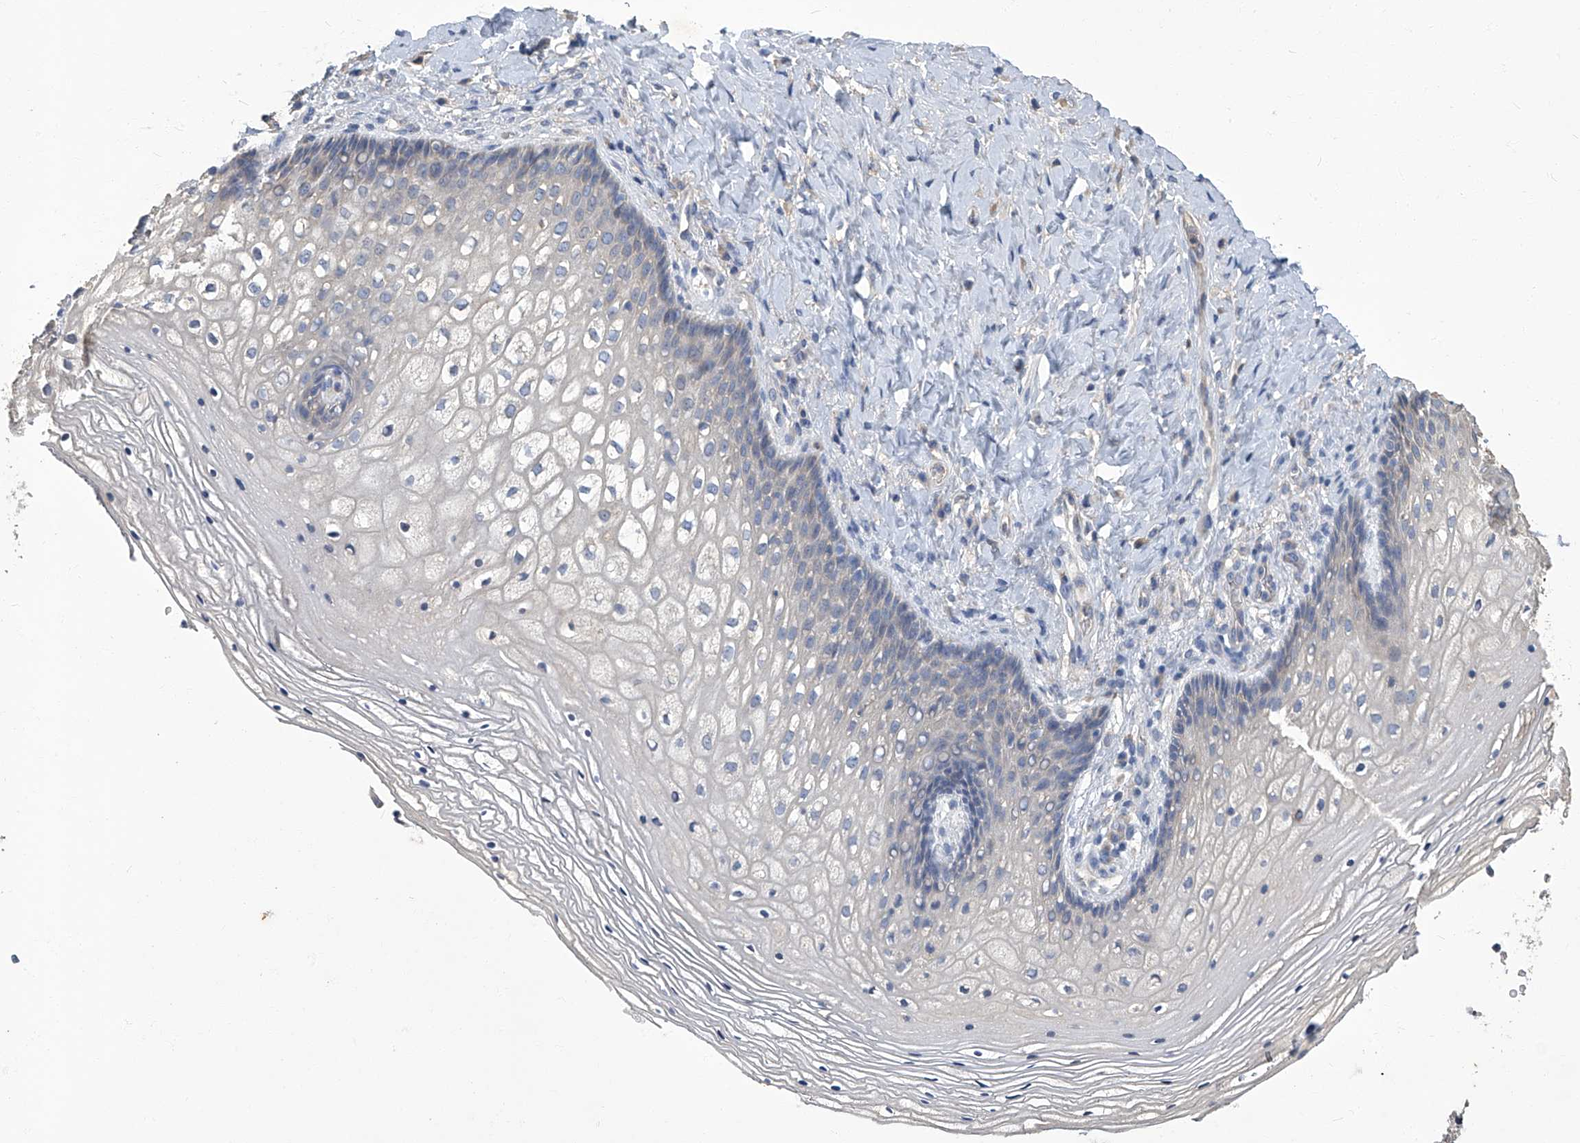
{"staining": {"intensity": "negative", "quantity": "none", "location": "none"}, "tissue": "vagina", "cell_type": "Squamous epithelial cells", "image_type": "normal", "snomed": [{"axis": "morphology", "description": "Normal tissue, NOS"}, {"axis": "topography", "description": "Vagina"}], "caption": "This is an IHC photomicrograph of unremarkable human vagina. There is no staining in squamous epithelial cells.", "gene": "TGFBR1", "patient": {"sex": "female", "age": 60}}